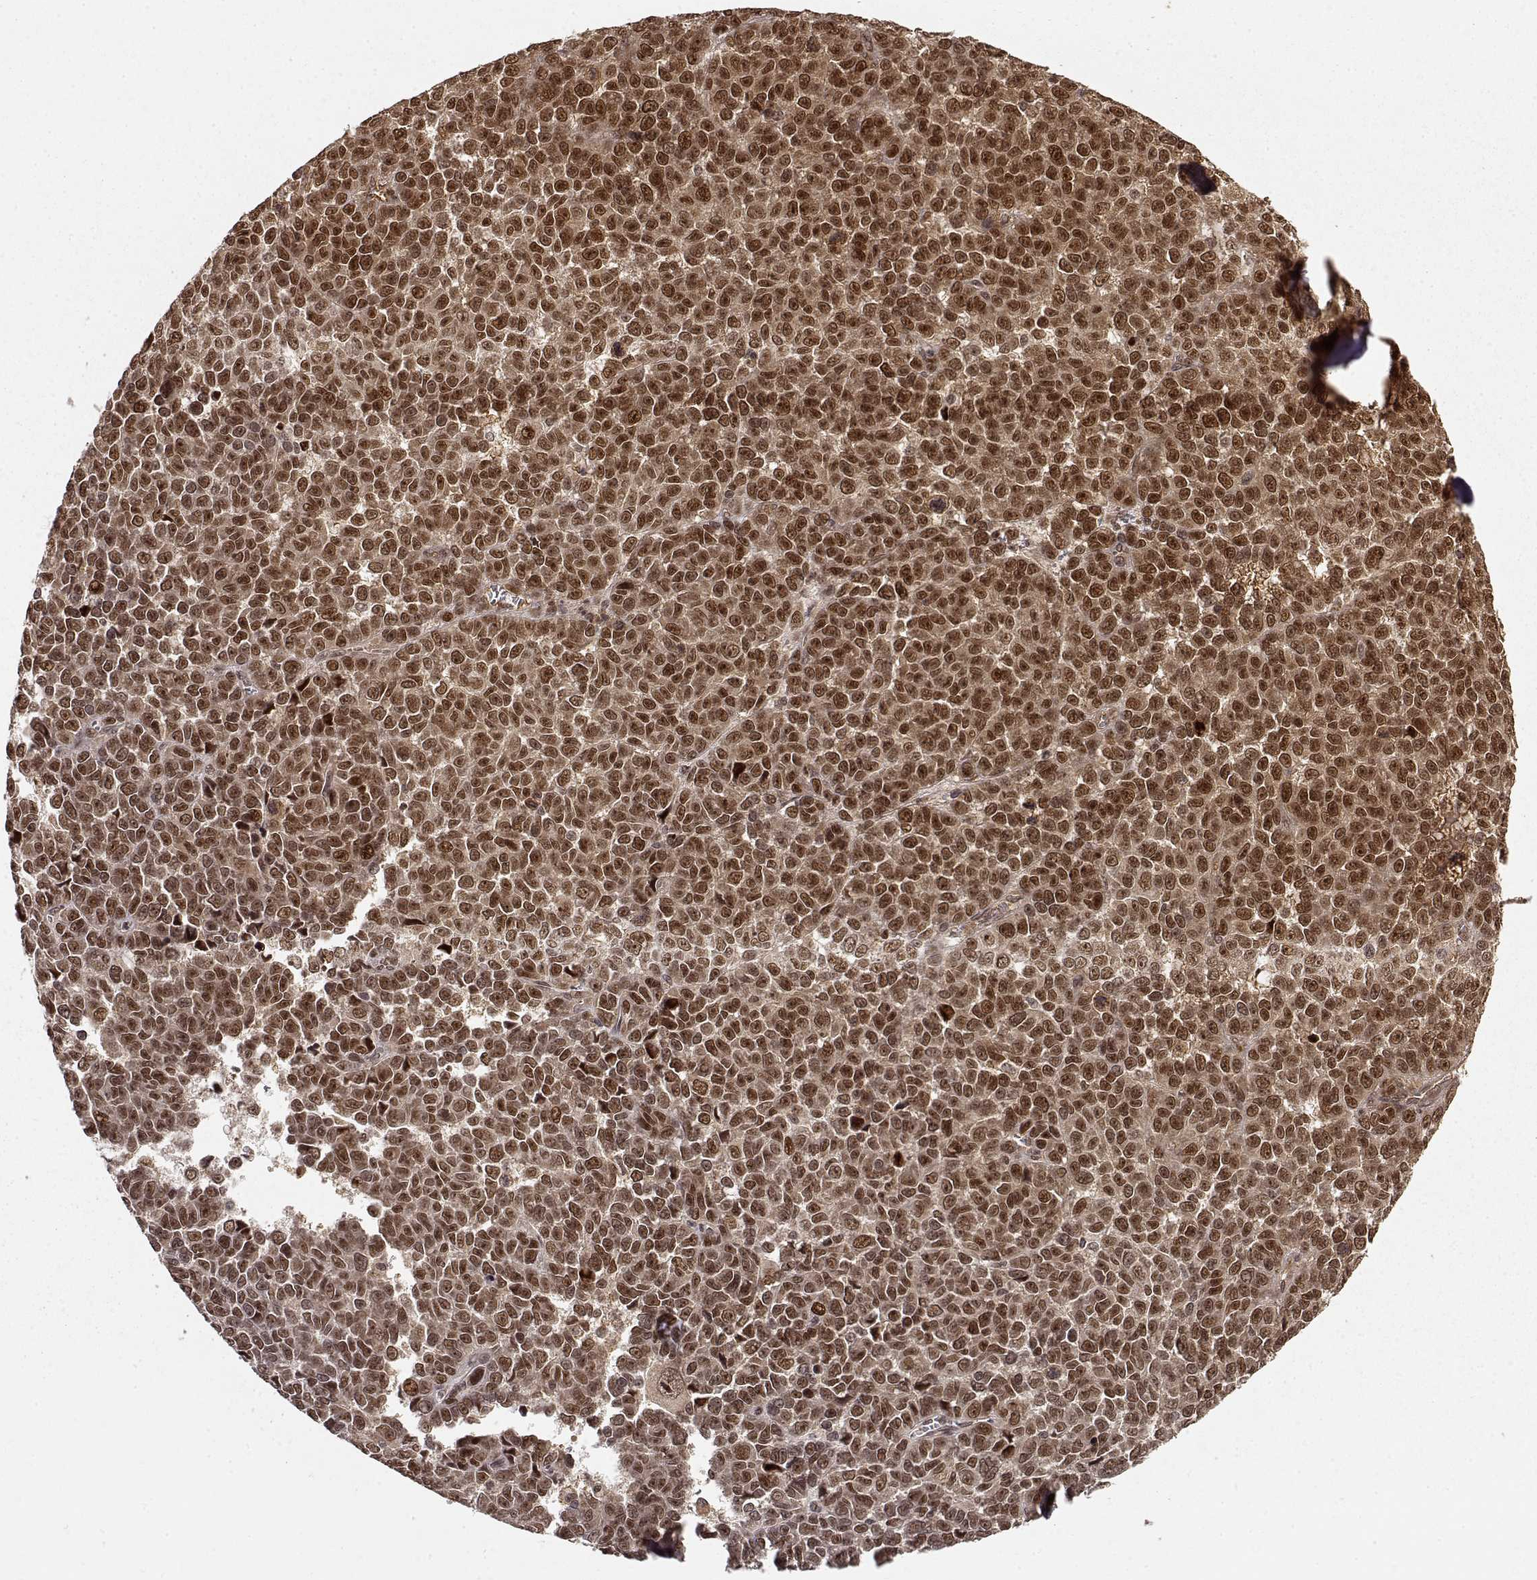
{"staining": {"intensity": "strong", "quantity": ">75%", "location": "cytoplasmic/membranous,nuclear"}, "tissue": "melanoma", "cell_type": "Tumor cells", "image_type": "cancer", "snomed": [{"axis": "morphology", "description": "Malignant melanoma, NOS"}, {"axis": "topography", "description": "Skin"}], "caption": "Immunohistochemistry image of malignant melanoma stained for a protein (brown), which displays high levels of strong cytoplasmic/membranous and nuclear positivity in about >75% of tumor cells.", "gene": "MAEA", "patient": {"sex": "female", "age": 95}}